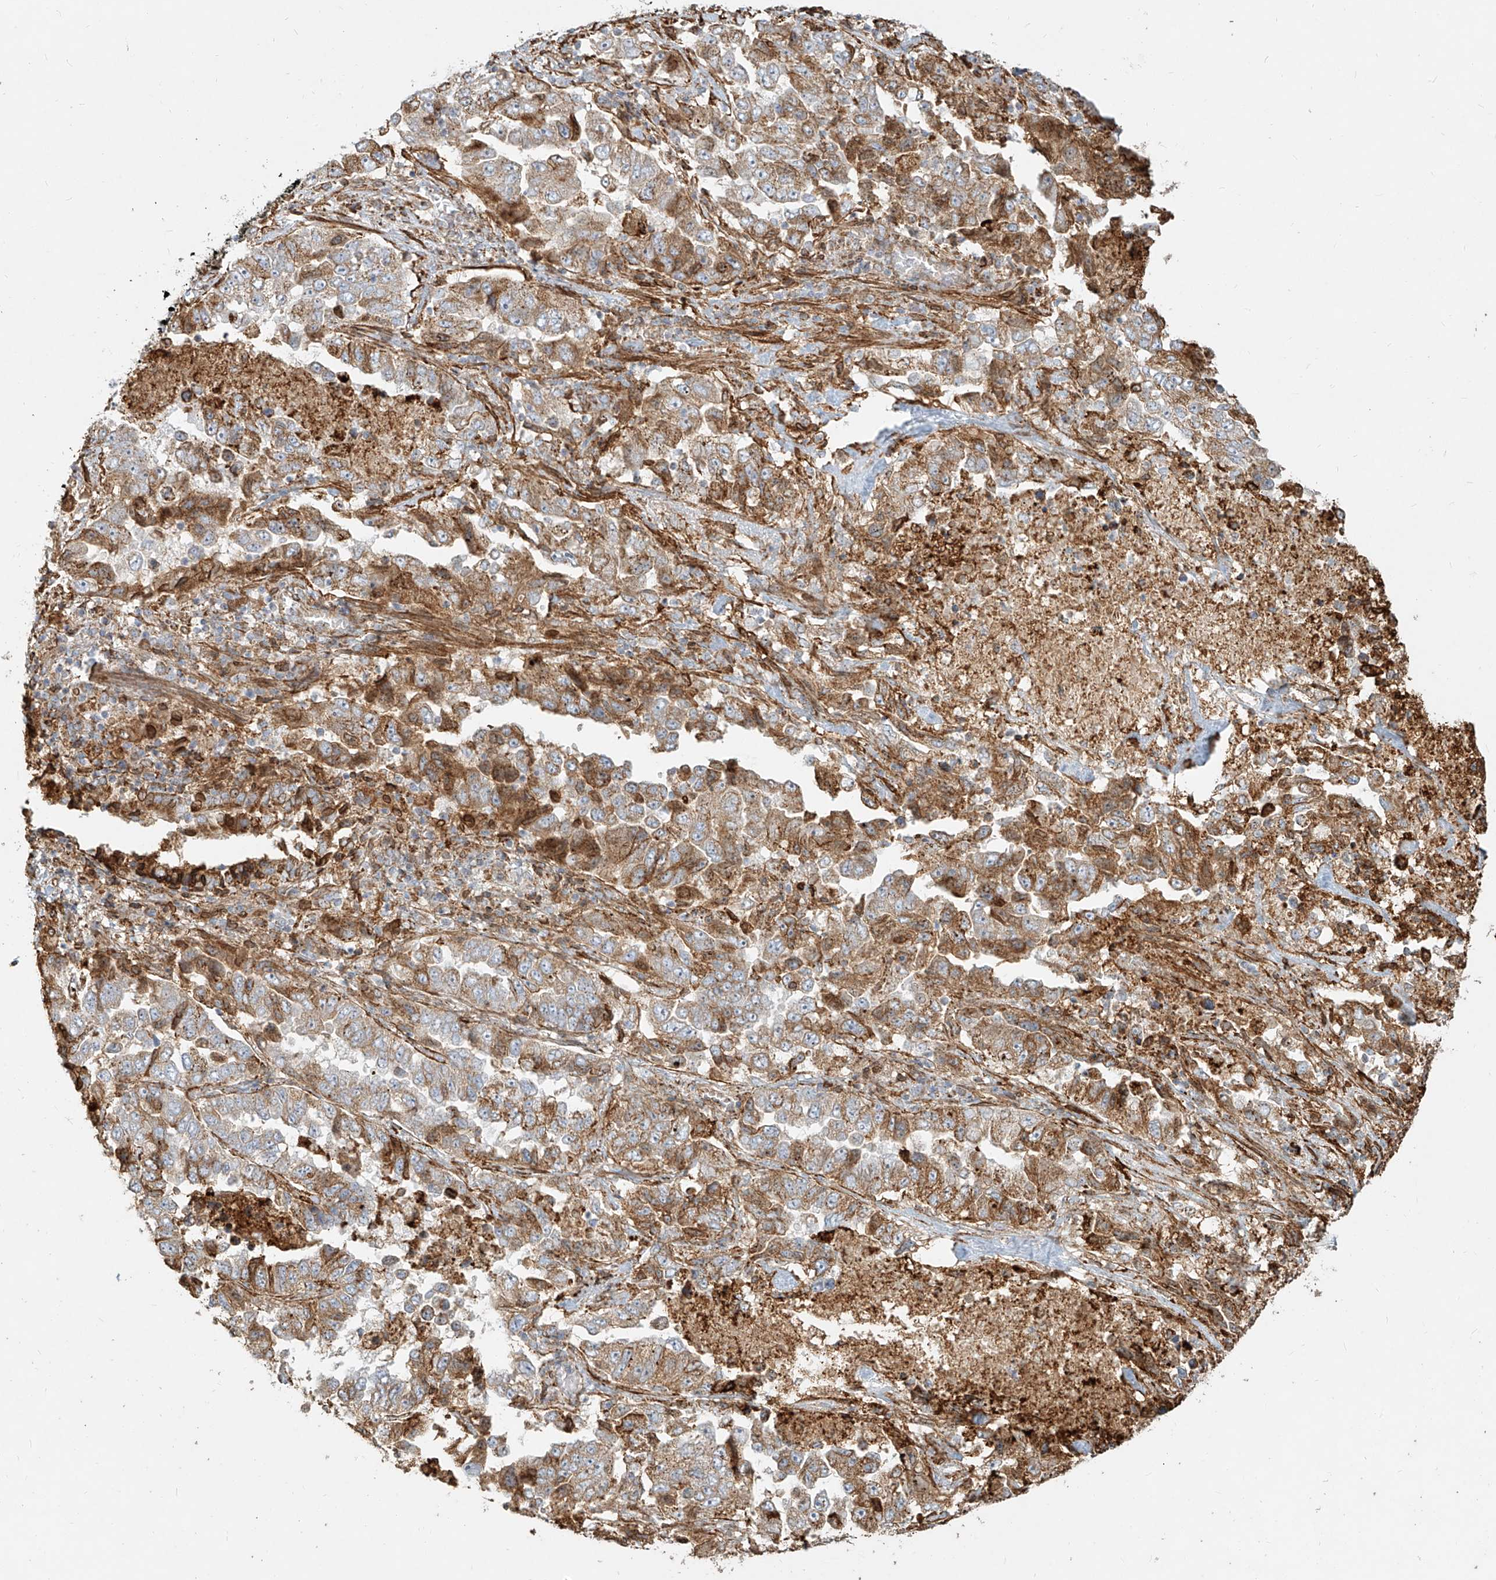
{"staining": {"intensity": "moderate", "quantity": ">75%", "location": "cytoplasmic/membranous"}, "tissue": "lung cancer", "cell_type": "Tumor cells", "image_type": "cancer", "snomed": [{"axis": "morphology", "description": "Adenocarcinoma, NOS"}, {"axis": "topography", "description": "Lung"}], "caption": "Tumor cells reveal moderate cytoplasmic/membranous expression in approximately >75% of cells in lung cancer. (DAB = brown stain, brightfield microscopy at high magnification).", "gene": "MTX2", "patient": {"sex": "female", "age": 51}}